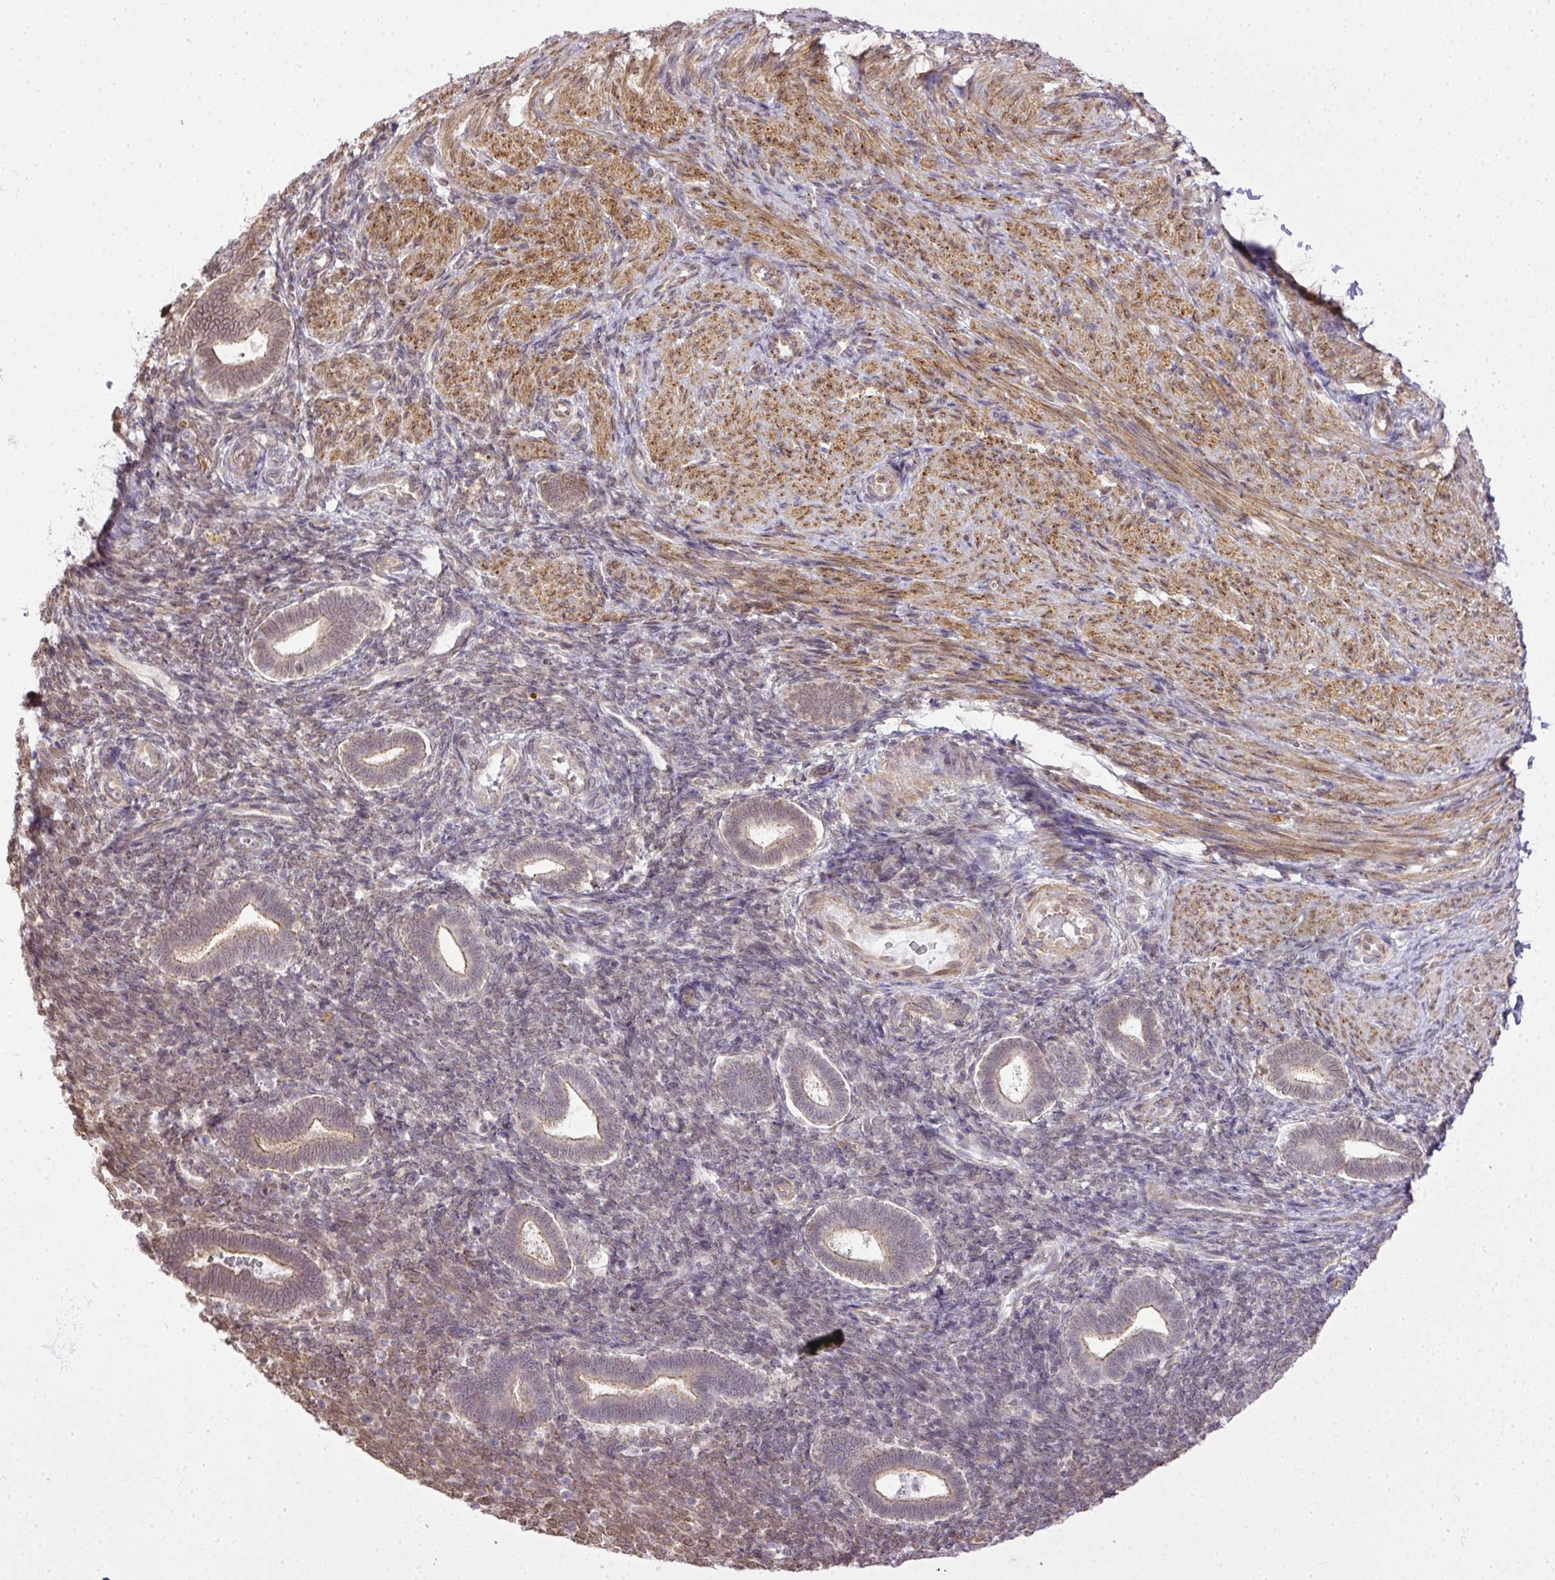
{"staining": {"intensity": "weak", "quantity": "<25%", "location": "cytoplasmic/membranous"}, "tissue": "endometrium", "cell_type": "Cells in endometrial stroma", "image_type": "normal", "snomed": [{"axis": "morphology", "description": "Normal tissue, NOS"}, {"axis": "topography", "description": "Endometrium"}], "caption": "This image is of unremarkable endometrium stained with IHC to label a protein in brown with the nuclei are counter-stained blue. There is no expression in cells in endometrial stroma. (Stains: DAB (3,3'-diaminobenzidine) immunohistochemistry with hematoxylin counter stain, Microscopy: brightfield microscopy at high magnification).", "gene": "COX18", "patient": {"sex": "female", "age": 34}}